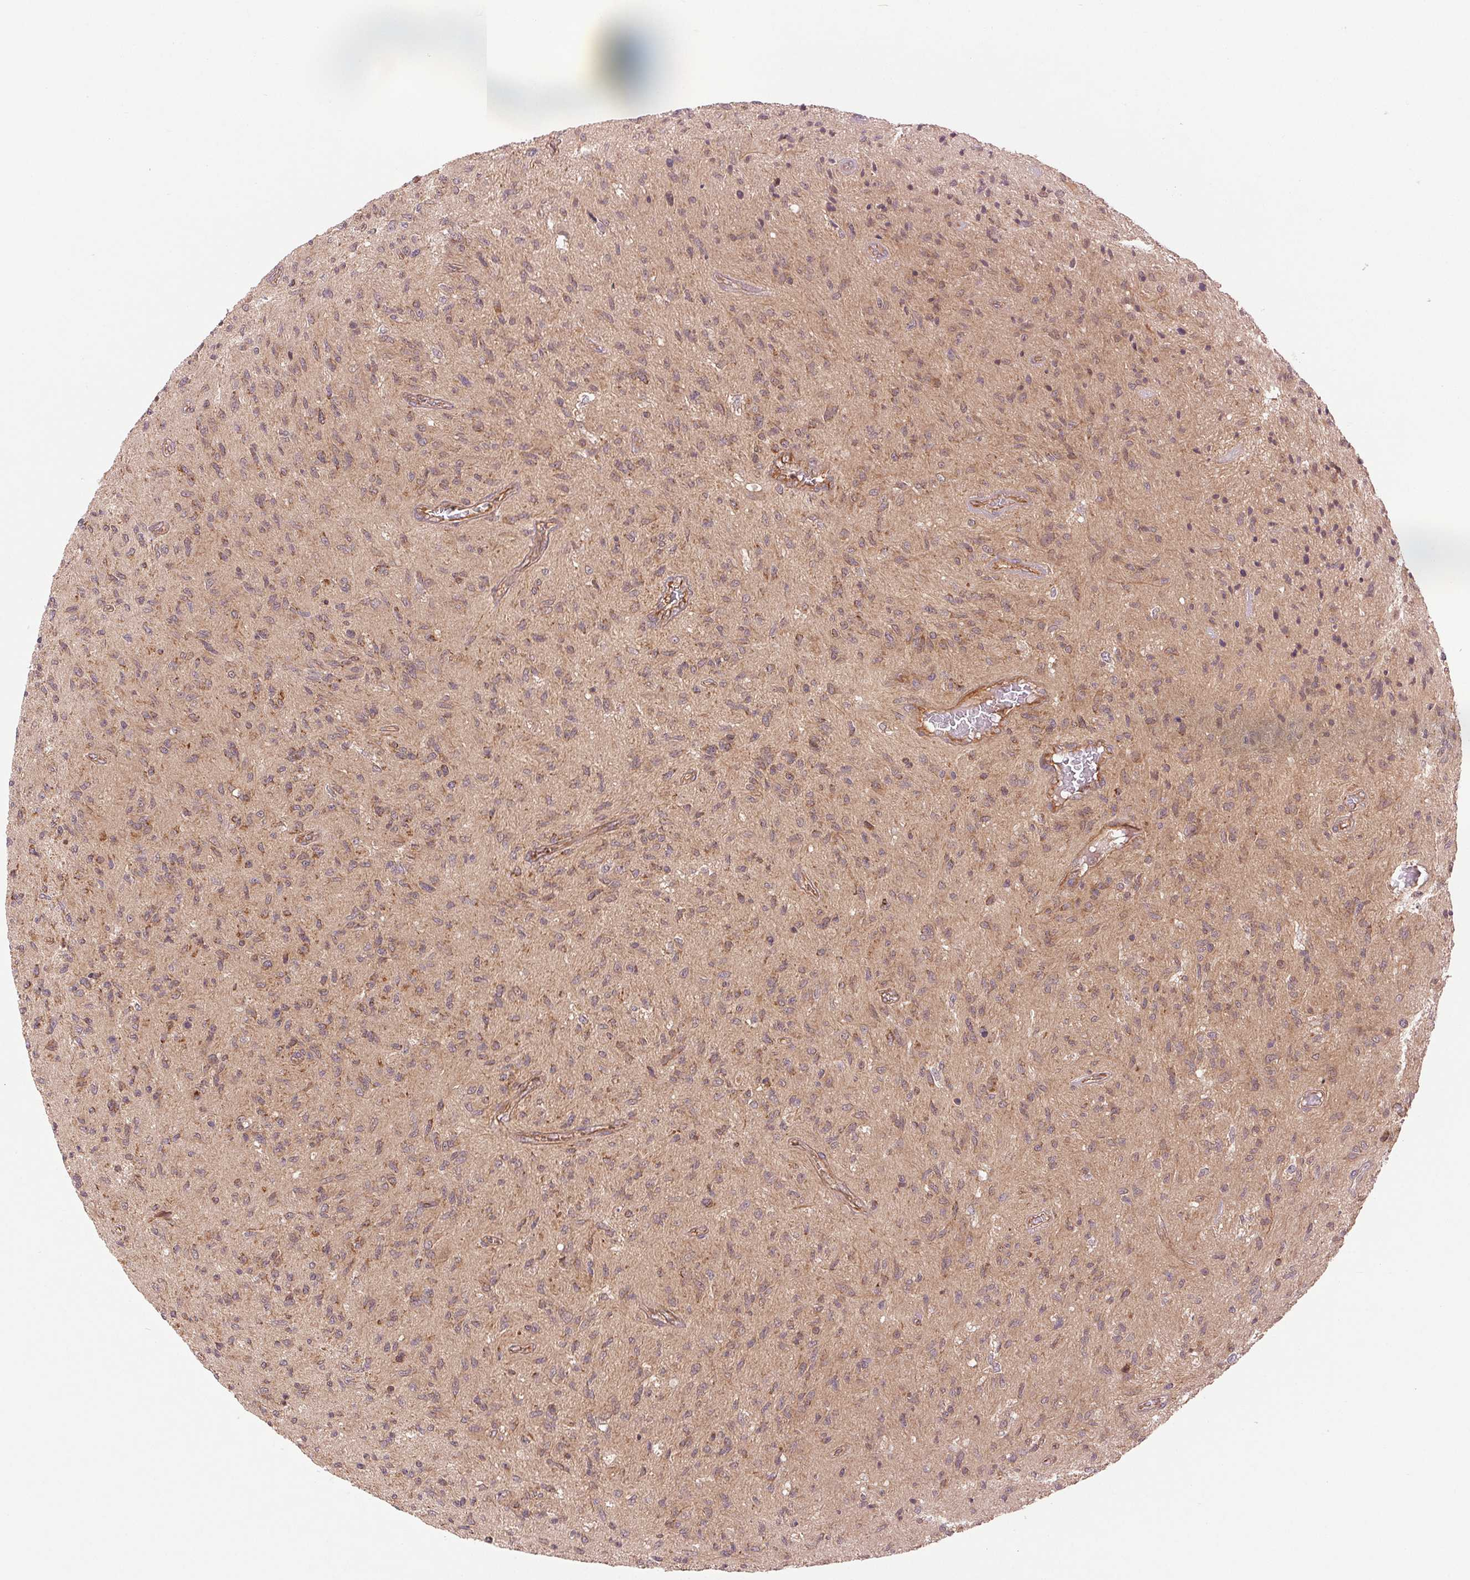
{"staining": {"intensity": "weak", "quantity": "25%-75%", "location": "cytoplasmic/membranous"}, "tissue": "glioma", "cell_type": "Tumor cells", "image_type": "cancer", "snomed": [{"axis": "morphology", "description": "Glioma, malignant, High grade"}, {"axis": "topography", "description": "Brain"}], "caption": "Immunohistochemical staining of human malignant glioma (high-grade) reveals low levels of weak cytoplasmic/membranous protein staining in approximately 25%-75% of tumor cells.", "gene": "STARD7", "patient": {"sex": "male", "age": 54}}